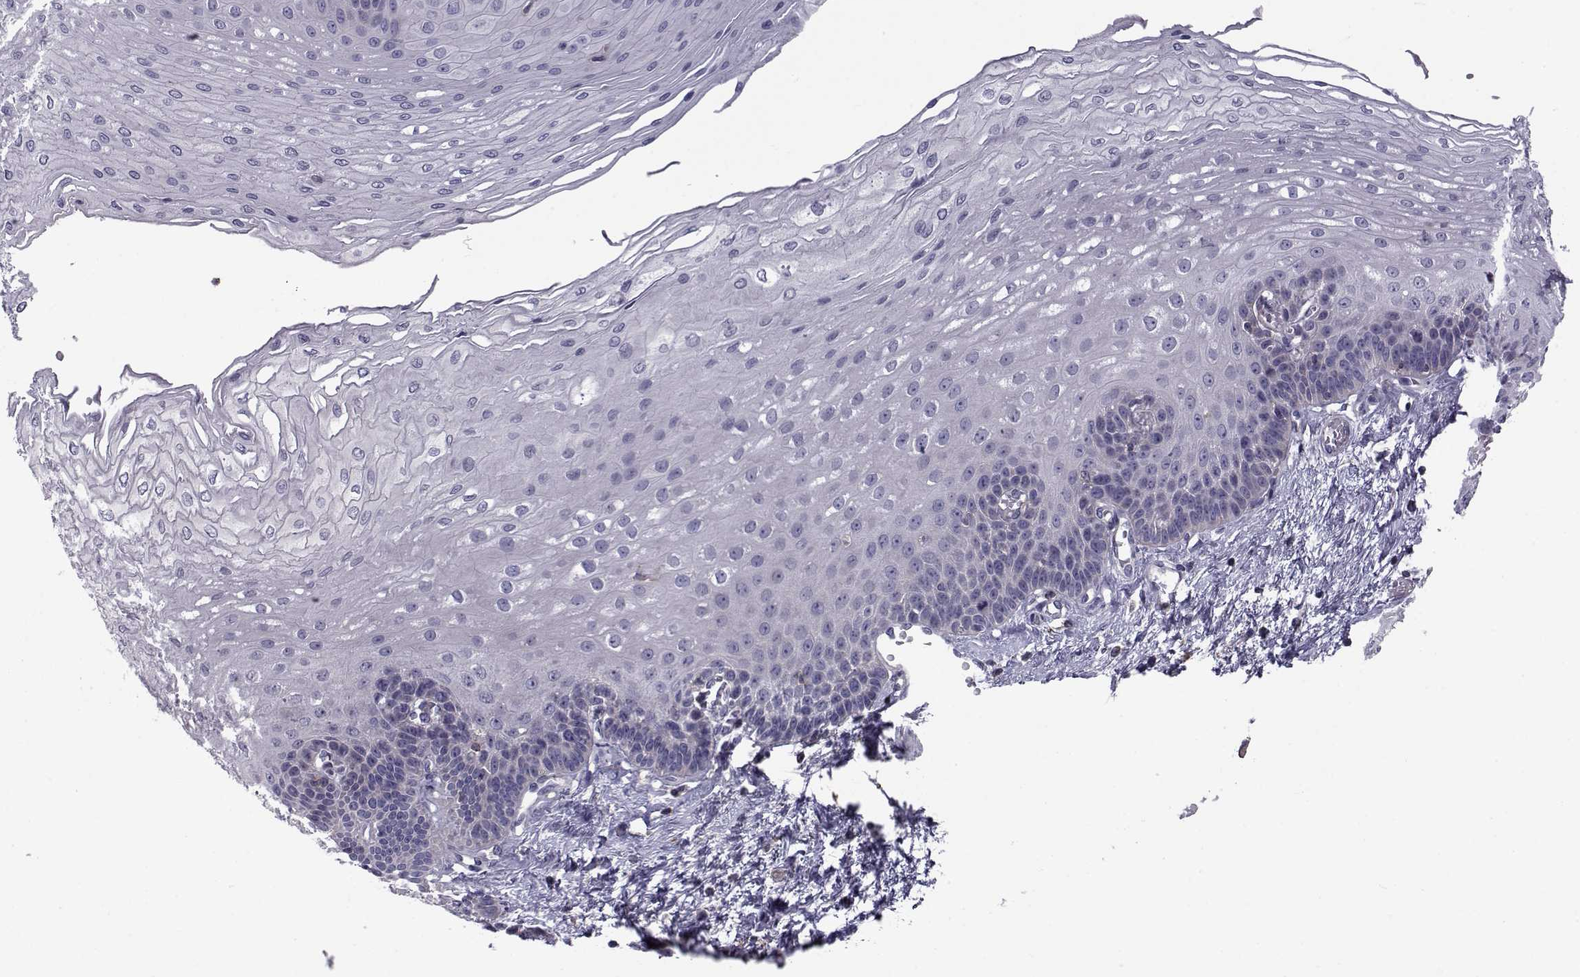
{"staining": {"intensity": "negative", "quantity": "none", "location": "none"}, "tissue": "esophagus", "cell_type": "Squamous epithelial cells", "image_type": "normal", "snomed": [{"axis": "morphology", "description": "Normal tissue, NOS"}, {"axis": "topography", "description": "Esophagus"}], "caption": "This is an IHC histopathology image of benign human esophagus. There is no staining in squamous epithelial cells.", "gene": "LRRC27", "patient": {"sex": "female", "age": 62}}